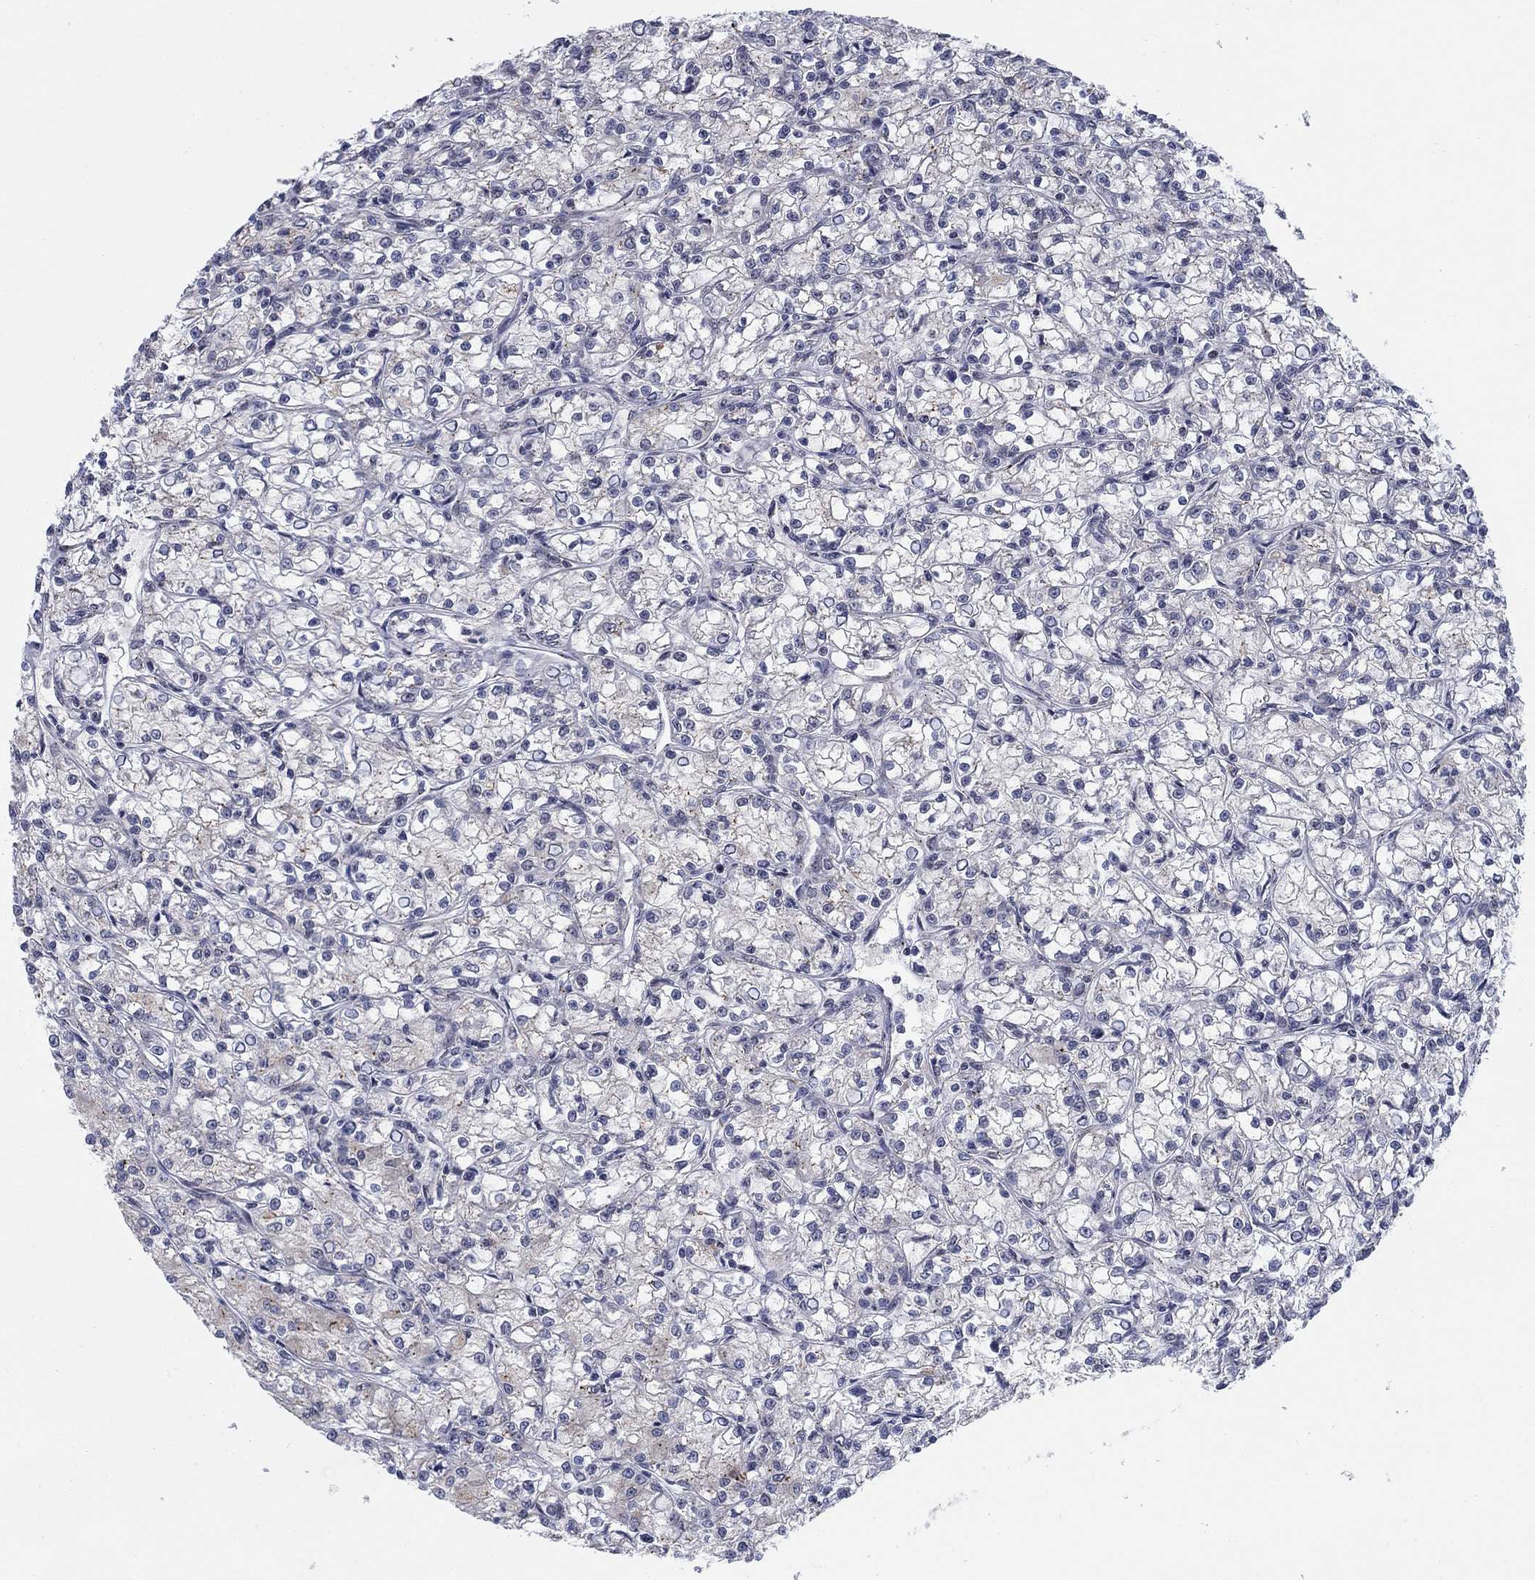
{"staining": {"intensity": "moderate", "quantity": "<25%", "location": "cytoplasmic/membranous"}, "tissue": "renal cancer", "cell_type": "Tumor cells", "image_type": "cancer", "snomed": [{"axis": "morphology", "description": "Adenocarcinoma, NOS"}, {"axis": "topography", "description": "Kidney"}], "caption": "DAB immunohistochemical staining of human renal adenocarcinoma displays moderate cytoplasmic/membranous protein expression in approximately <25% of tumor cells.", "gene": "SH3RF1", "patient": {"sex": "female", "age": 59}}